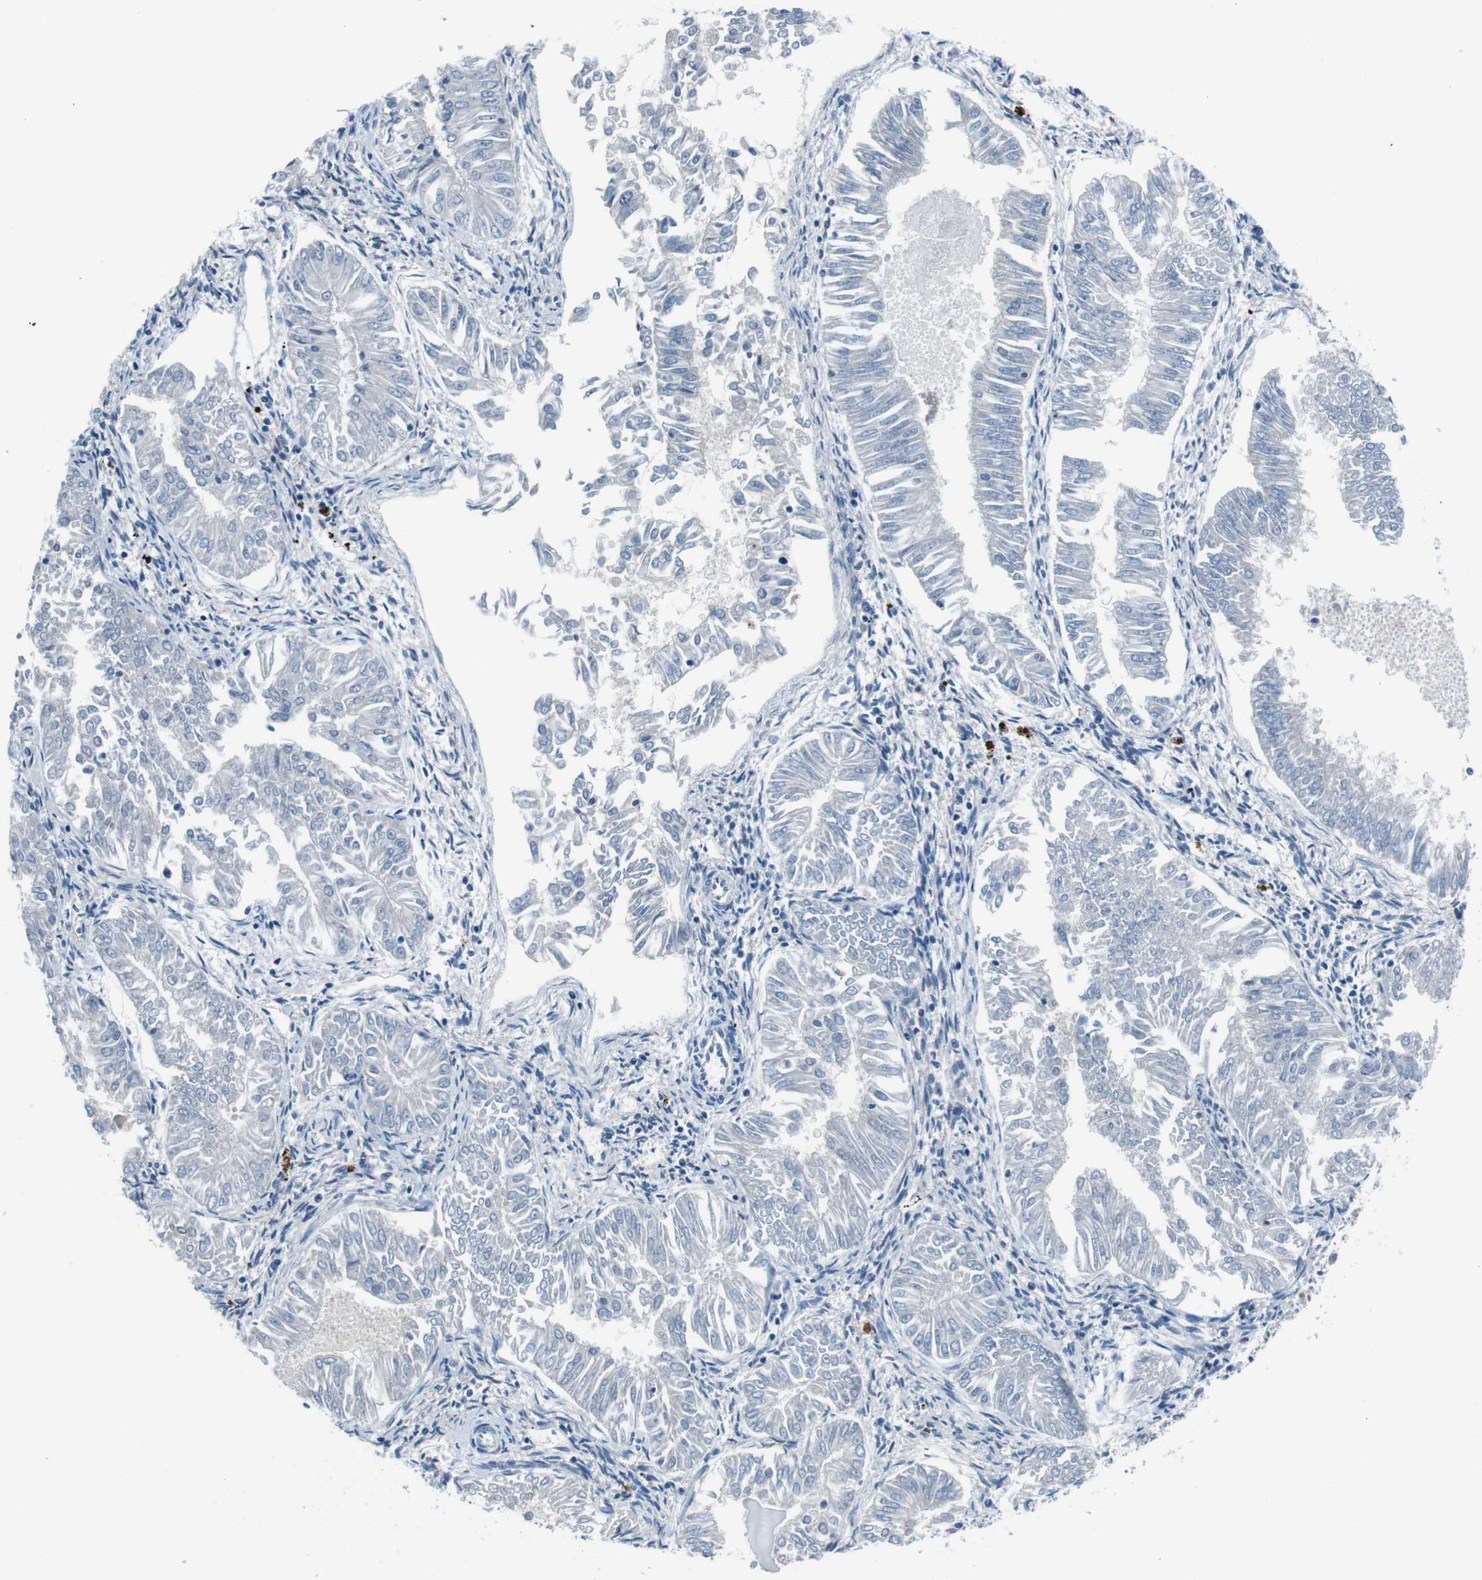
{"staining": {"intensity": "negative", "quantity": "none", "location": "none"}, "tissue": "endometrial cancer", "cell_type": "Tumor cells", "image_type": "cancer", "snomed": [{"axis": "morphology", "description": "Adenocarcinoma, NOS"}, {"axis": "topography", "description": "Endometrium"}], "caption": "Immunohistochemical staining of adenocarcinoma (endometrial) displays no significant expression in tumor cells.", "gene": "TULP3", "patient": {"sex": "female", "age": 53}}